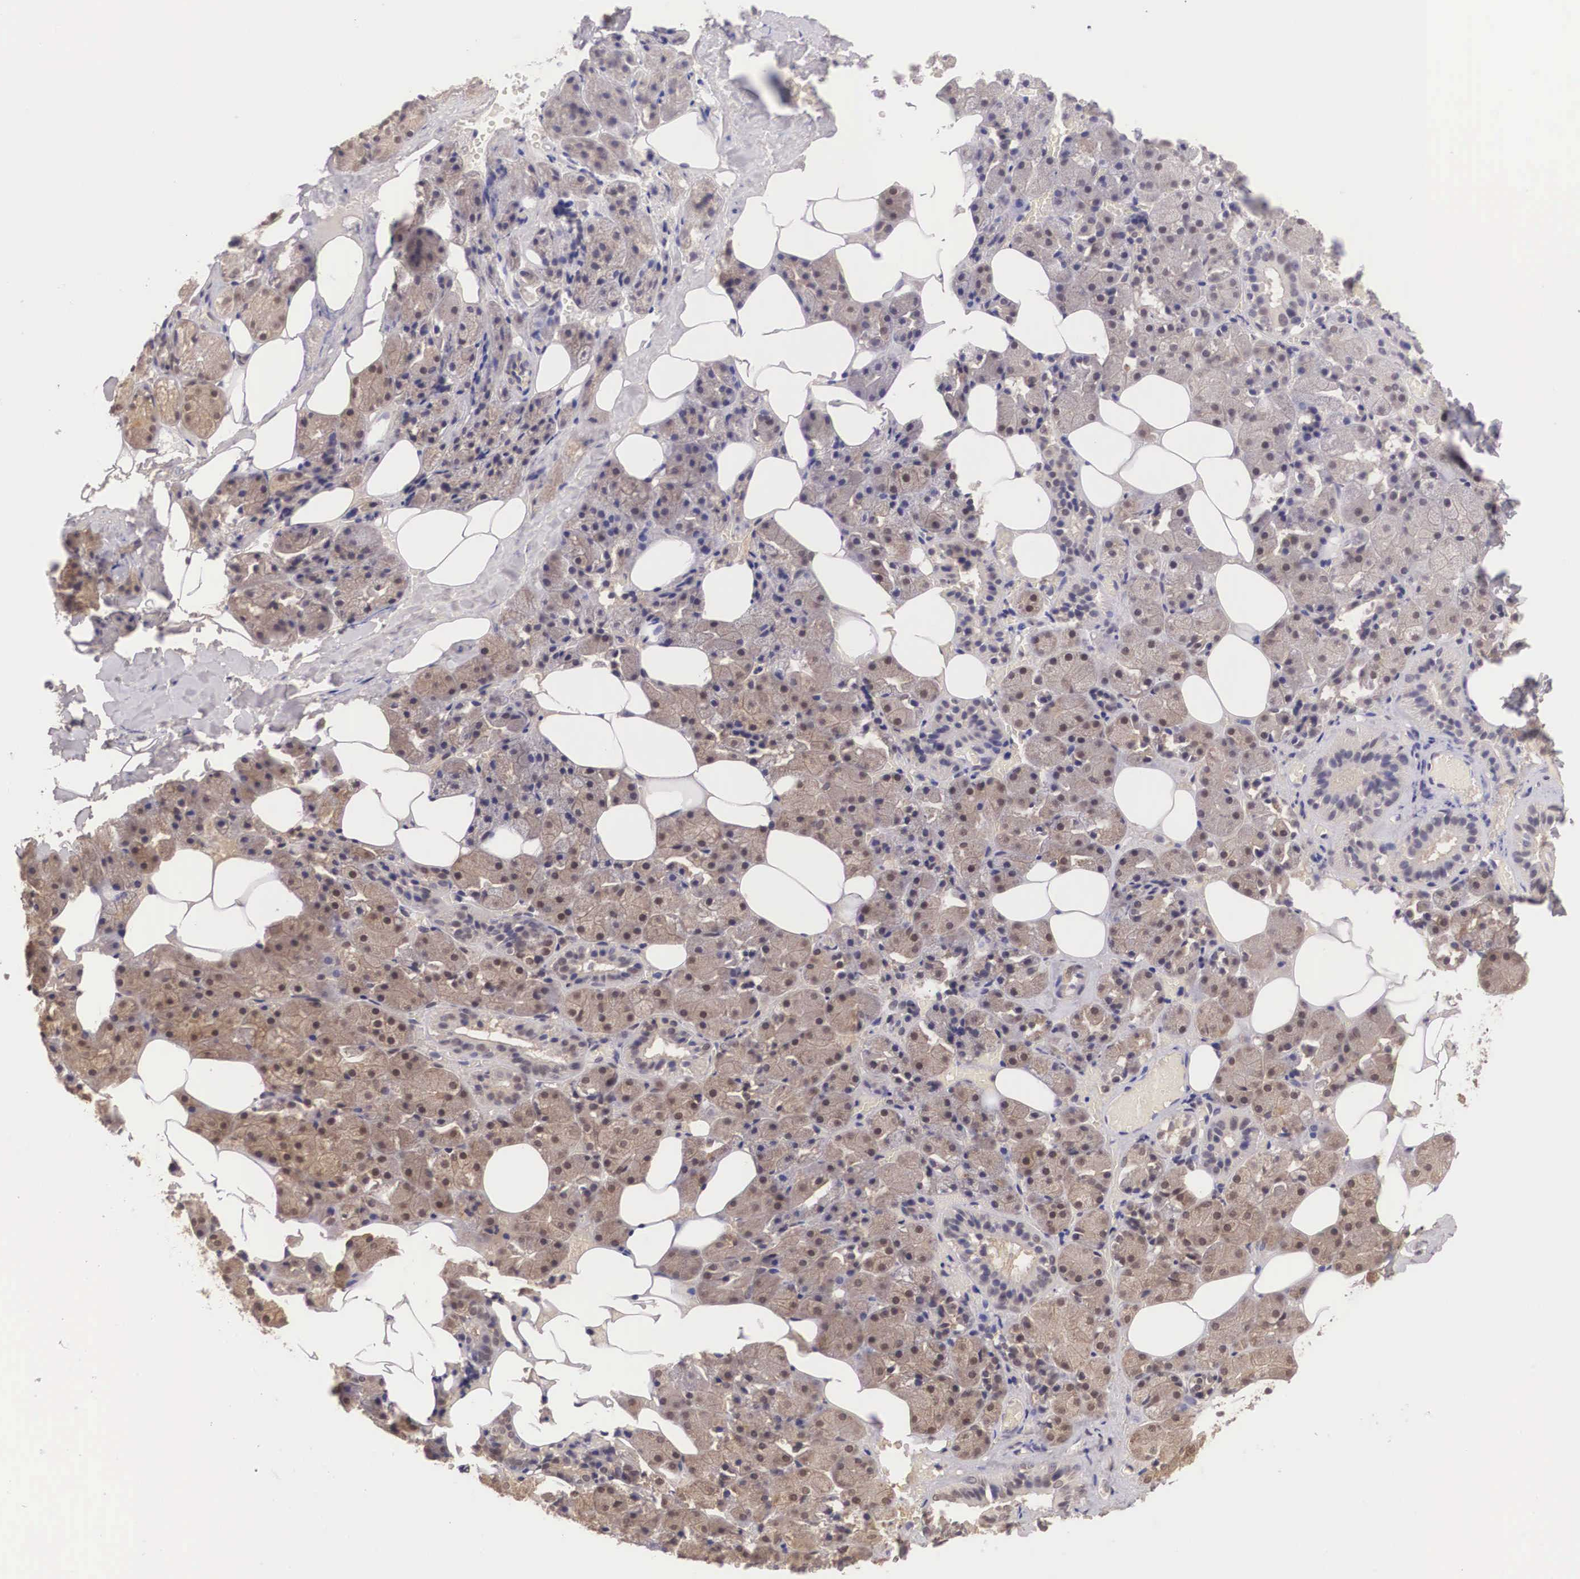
{"staining": {"intensity": "moderate", "quantity": ">75%", "location": "cytoplasmic/membranous"}, "tissue": "salivary gland", "cell_type": "Glandular cells", "image_type": "normal", "snomed": [{"axis": "morphology", "description": "Normal tissue, NOS"}, {"axis": "topography", "description": "Salivary gland"}], "caption": "Immunohistochemical staining of unremarkable salivary gland exhibits medium levels of moderate cytoplasmic/membranous staining in about >75% of glandular cells. Nuclei are stained in blue.", "gene": "BCL6", "patient": {"sex": "female", "age": 55}}